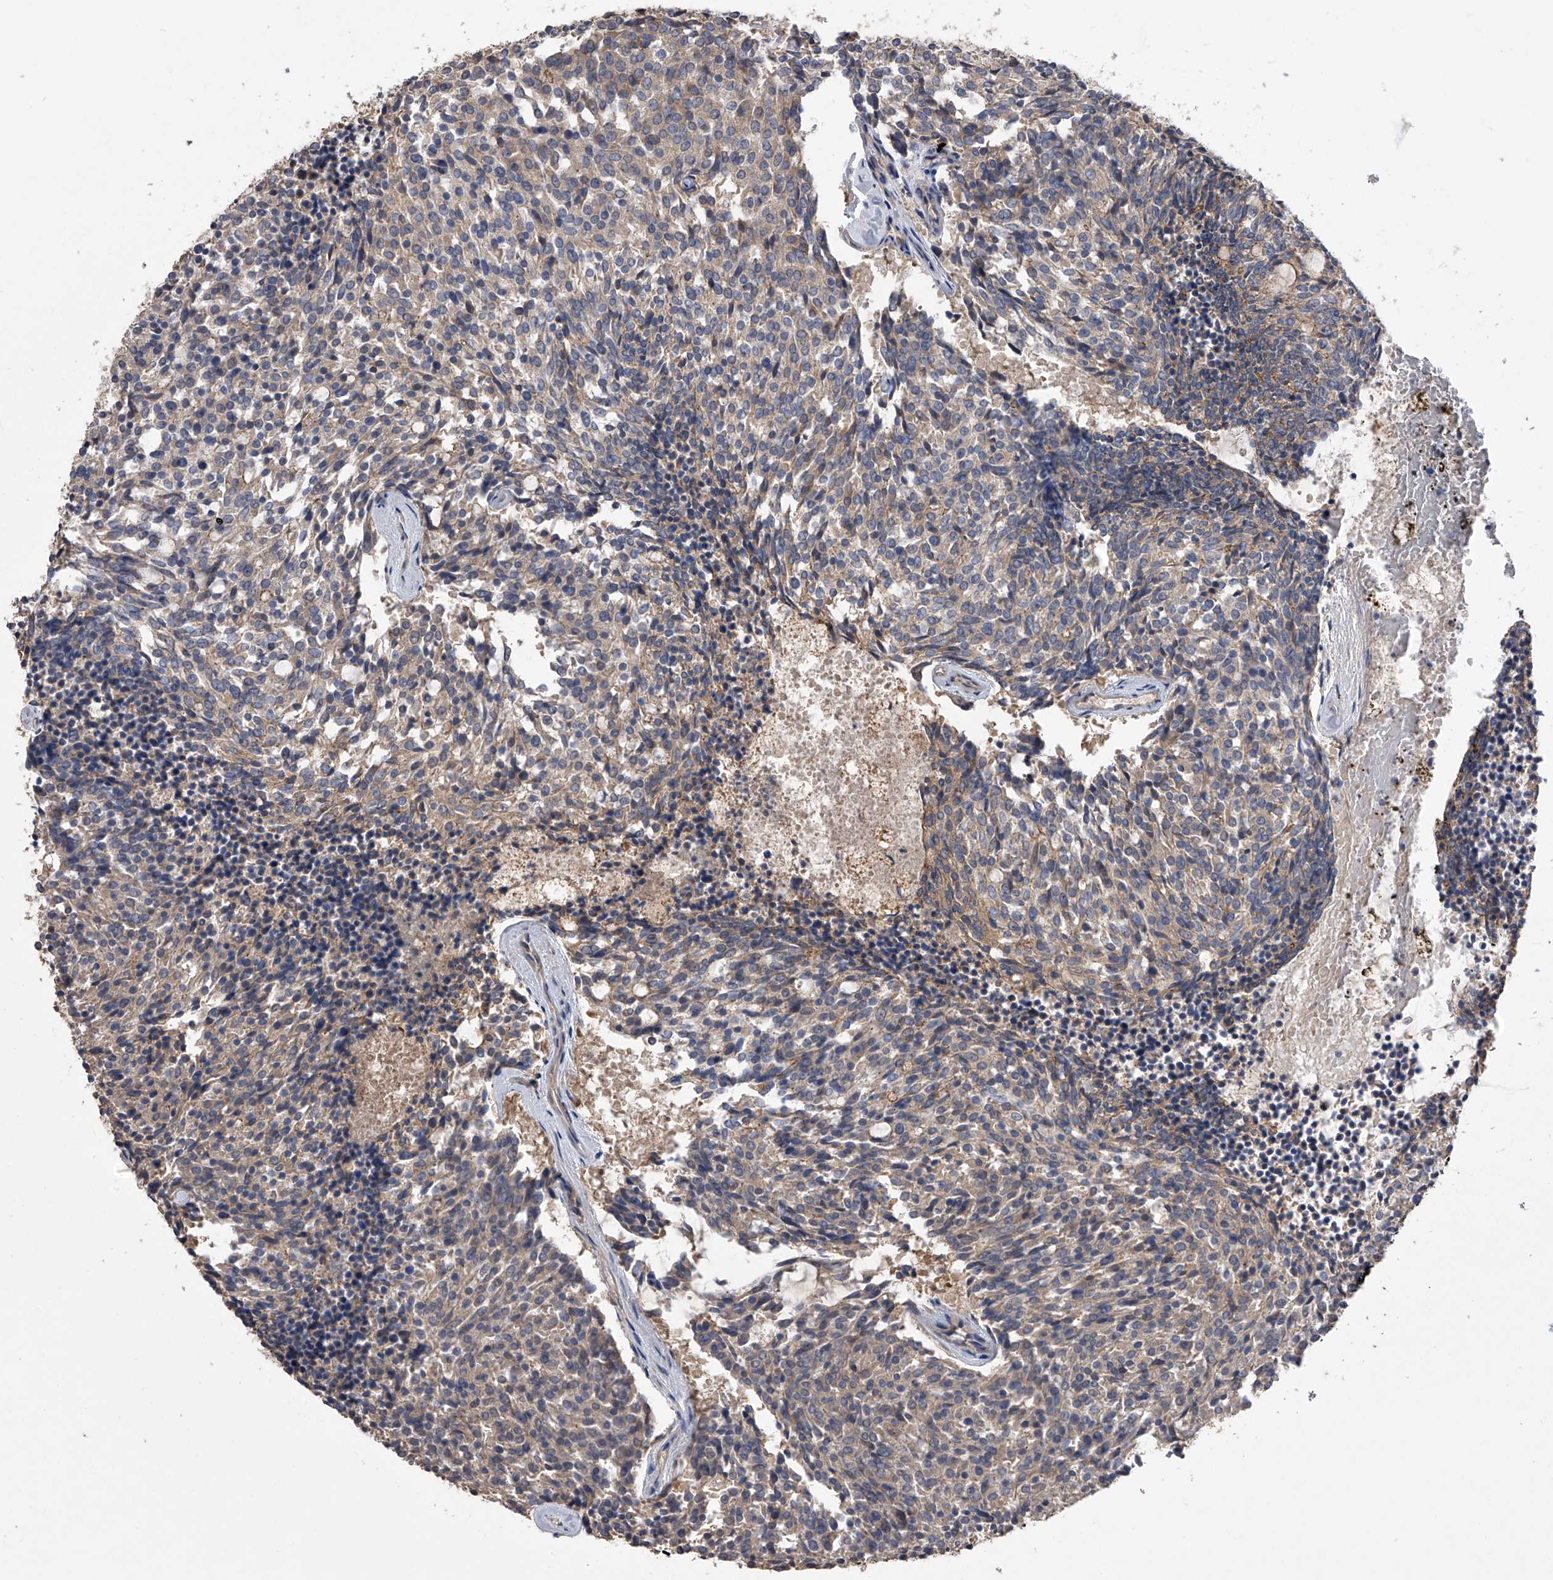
{"staining": {"intensity": "weak", "quantity": "25%-75%", "location": "cytoplasmic/membranous"}, "tissue": "carcinoid", "cell_type": "Tumor cells", "image_type": "cancer", "snomed": [{"axis": "morphology", "description": "Carcinoid, malignant, NOS"}, {"axis": "topography", "description": "Pancreas"}], "caption": "Immunohistochemical staining of human carcinoid displays low levels of weak cytoplasmic/membranous staining in approximately 25%-75% of tumor cells.", "gene": "ZNF343", "patient": {"sex": "female", "age": 54}}